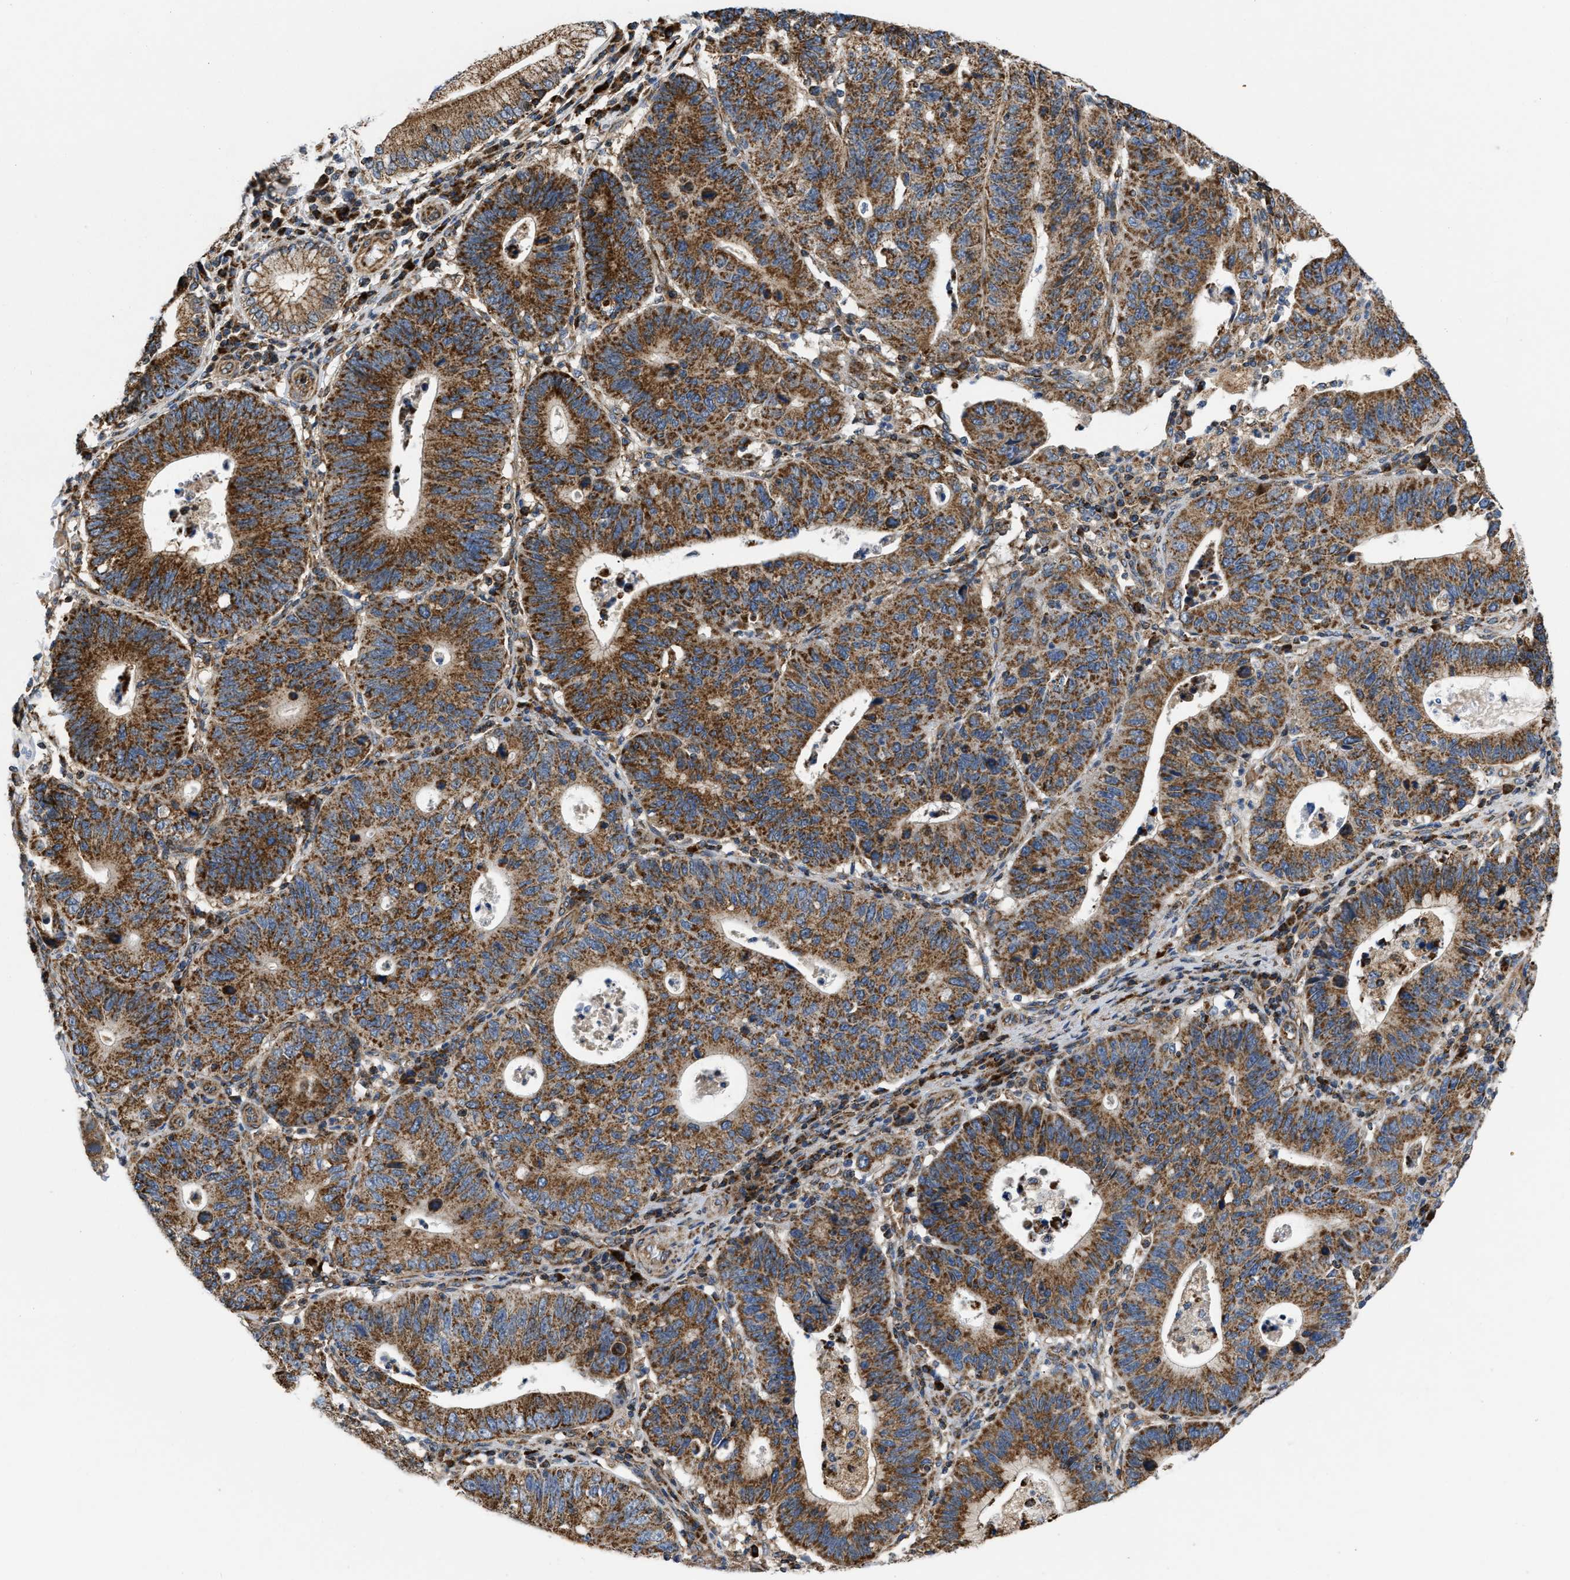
{"staining": {"intensity": "strong", "quantity": ">75%", "location": "cytoplasmic/membranous"}, "tissue": "stomach cancer", "cell_type": "Tumor cells", "image_type": "cancer", "snomed": [{"axis": "morphology", "description": "Adenocarcinoma, NOS"}, {"axis": "topography", "description": "Stomach"}], "caption": "Stomach adenocarcinoma tissue displays strong cytoplasmic/membranous expression in approximately >75% of tumor cells", "gene": "OPTN", "patient": {"sex": "male", "age": 59}}